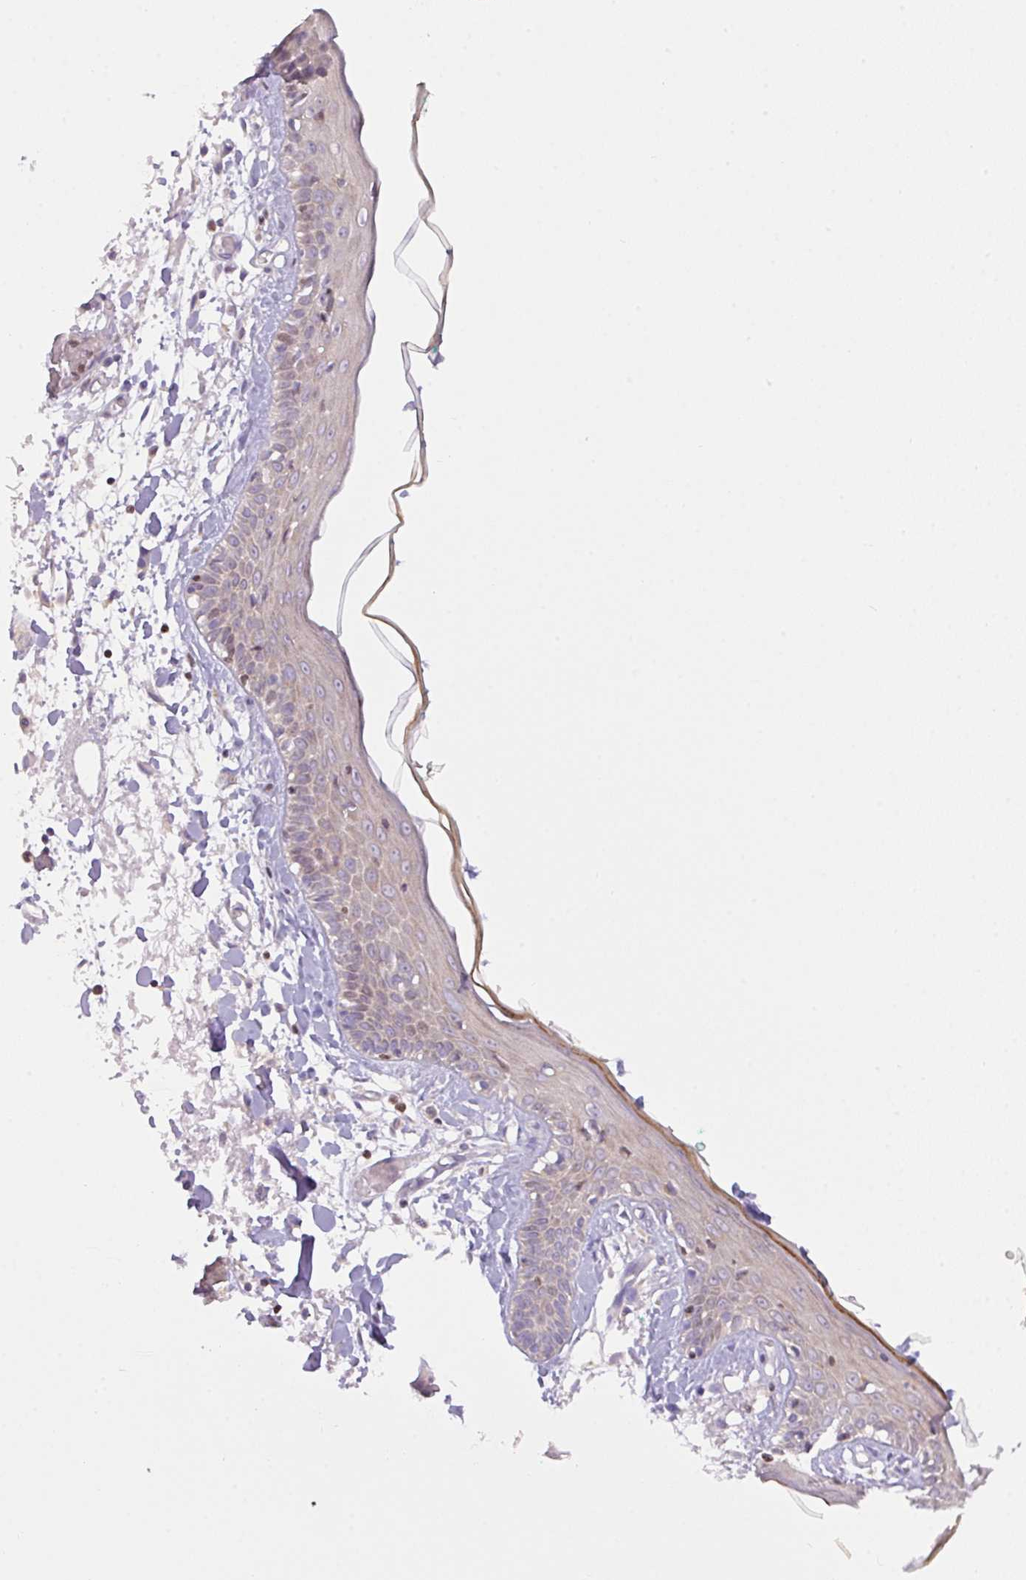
{"staining": {"intensity": "negative", "quantity": "none", "location": "none"}, "tissue": "skin", "cell_type": "Fibroblasts", "image_type": "normal", "snomed": [{"axis": "morphology", "description": "Normal tissue, NOS"}, {"axis": "topography", "description": "Skin"}], "caption": "Immunohistochemical staining of normal human skin shows no significant expression in fibroblasts. The staining is performed using DAB (3,3'-diaminobenzidine) brown chromogen with nuclei counter-stained in using hematoxylin.", "gene": "ZNF394", "patient": {"sex": "male", "age": 79}}